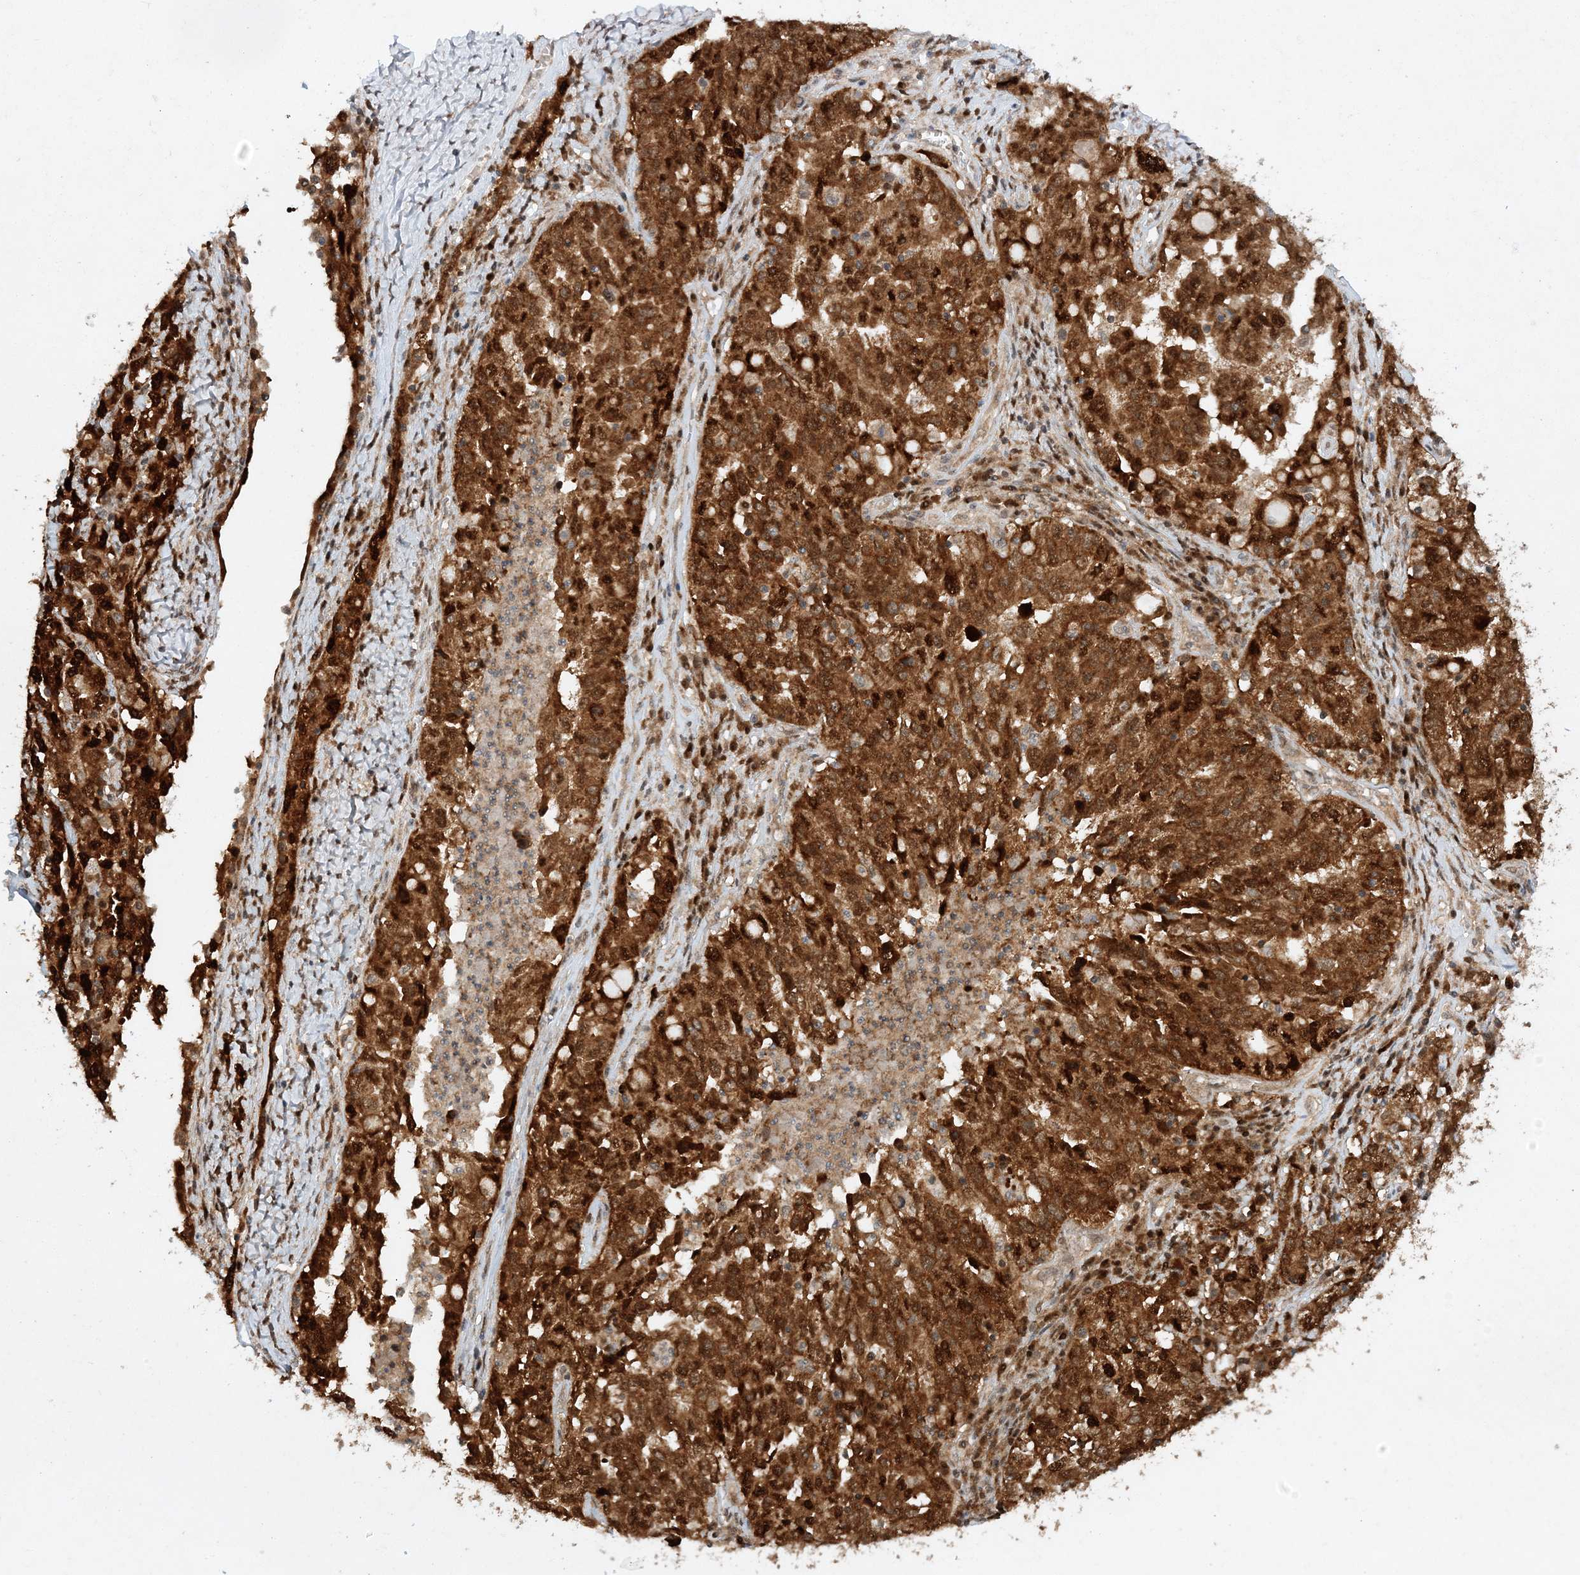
{"staining": {"intensity": "strong", "quantity": ">75%", "location": "cytoplasmic/membranous,nuclear"}, "tissue": "ovarian cancer", "cell_type": "Tumor cells", "image_type": "cancer", "snomed": [{"axis": "morphology", "description": "Carcinoma, endometroid"}, {"axis": "topography", "description": "Ovary"}], "caption": "There is high levels of strong cytoplasmic/membranous and nuclear staining in tumor cells of ovarian endometroid carcinoma, as demonstrated by immunohistochemical staining (brown color).", "gene": "NIF3L1", "patient": {"sex": "female", "age": 62}}